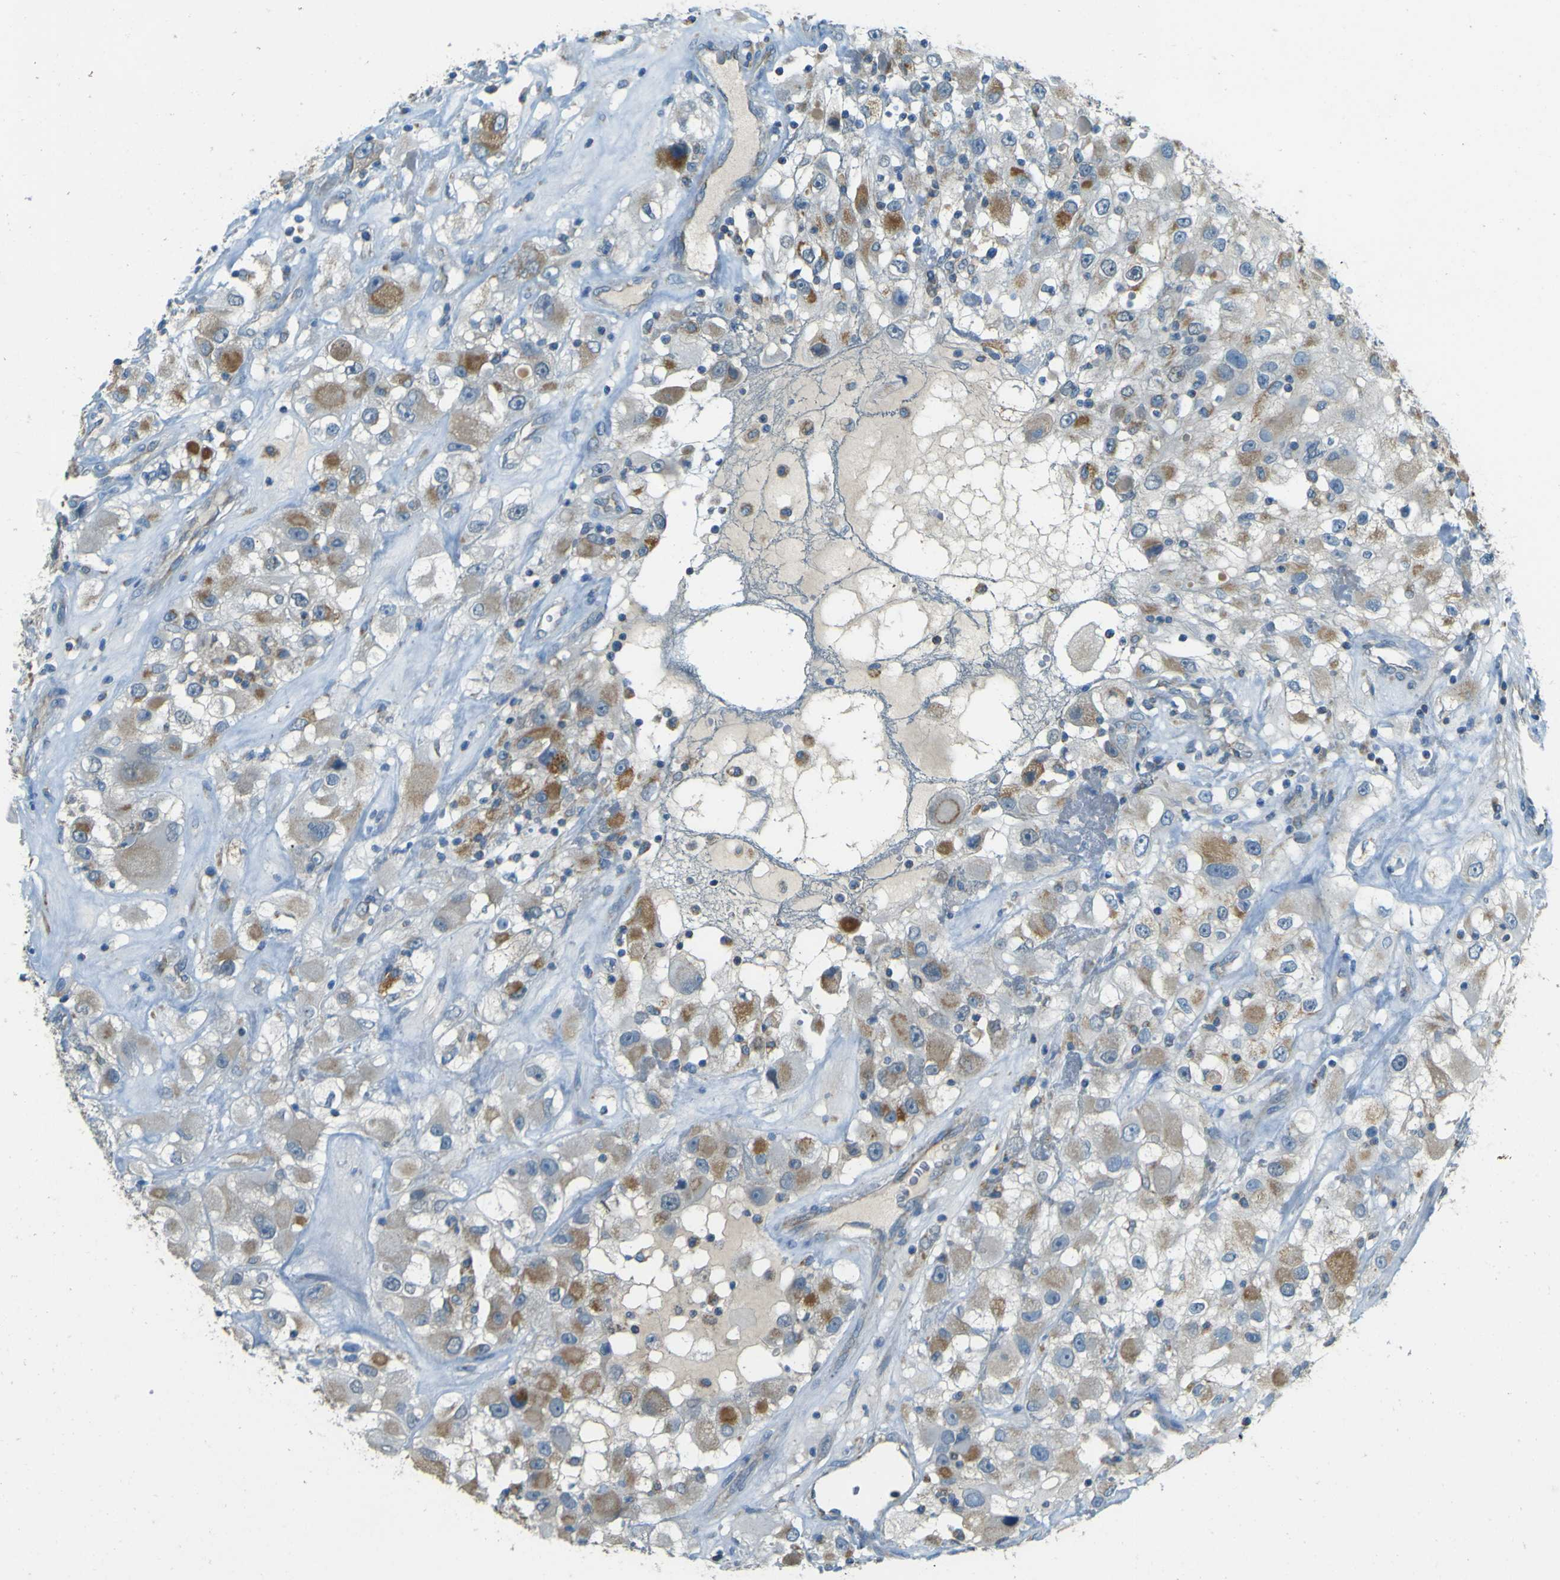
{"staining": {"intensity": "weak", "quantity": "25%-75%", "location": "cytoplasmic/membranous"}, "tissue": "renal cancer", "cell_type": "Tumor cells", "image_type": "cancer", "snomed": [{"axis": "morphology", "description": "Adenocarcinoma, NOS"}, {"axis": "topography", "description": "Kidney"}], "caption": "Adenocarcinoma (renal) stained for a protein (brown) displays weak cytoplasmic/membranous positive staining in approximately 25%-75% of tumor cells.", "gene": "FKTN", "patient": {"sex": "female", "age": 52}}